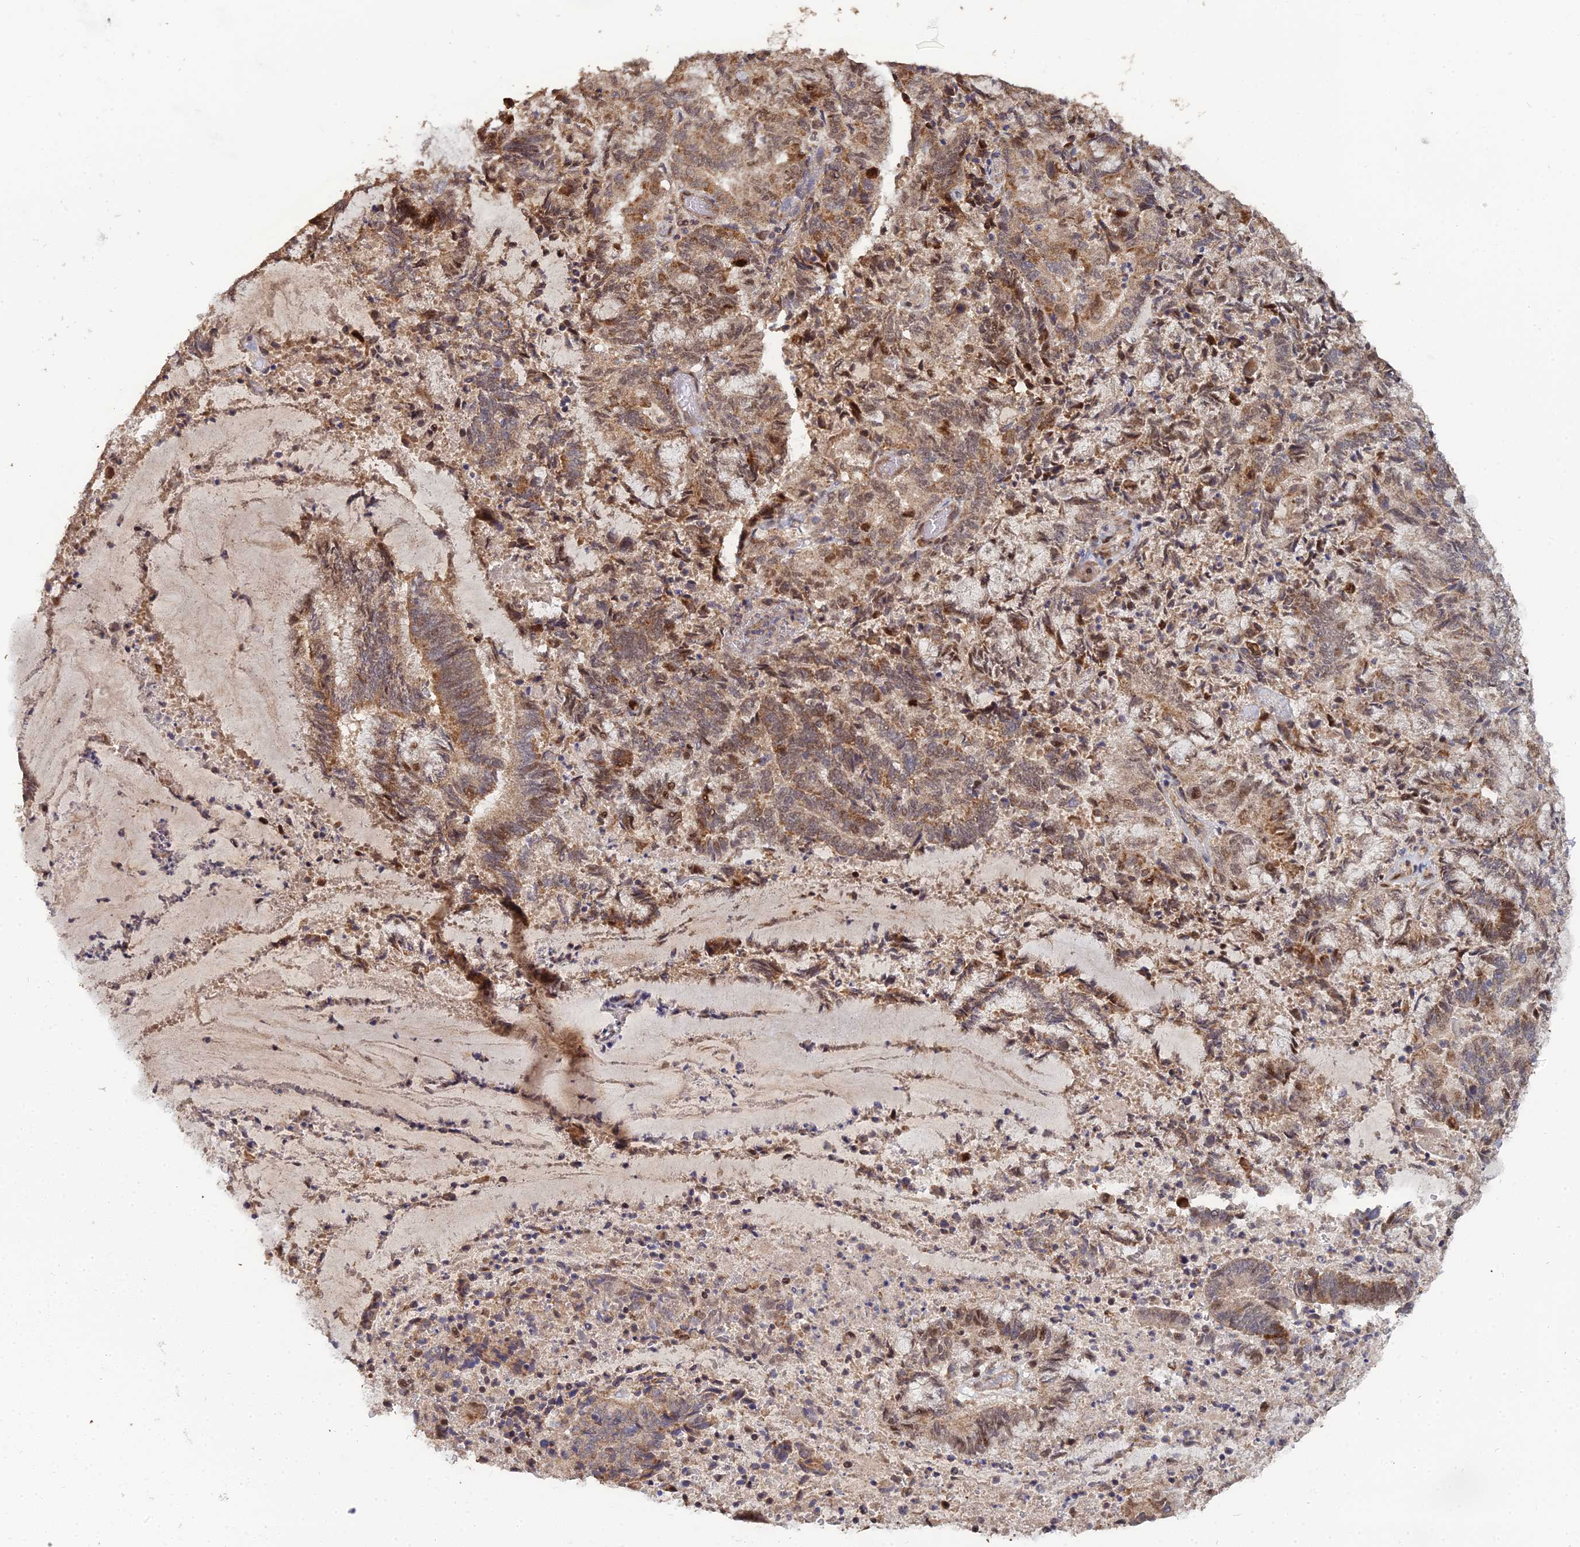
{"staining": {"intensity": "moderate", "quantity": ">75%", "location": "cytoplasmic/membranous,nuclear"}, "tissue": "endometrial cancer", "cell_type": "Tumor cells", "image_type": "cancer", "snomed": [{"axis": "morphology", "description": "Adenocarcinoma, NOS"}, {"axis": "topography", "description": "Endometrium"}], "caption": "Approximately >75% of tumor cells in endometrial adenocarcinoma display moderate cytoplasmic/membranous and nuclear protein expression as visualized by brown immunohistochemical staining.", "gene": "ERCC5", "patient": {"sex": "female", "age": 80}}